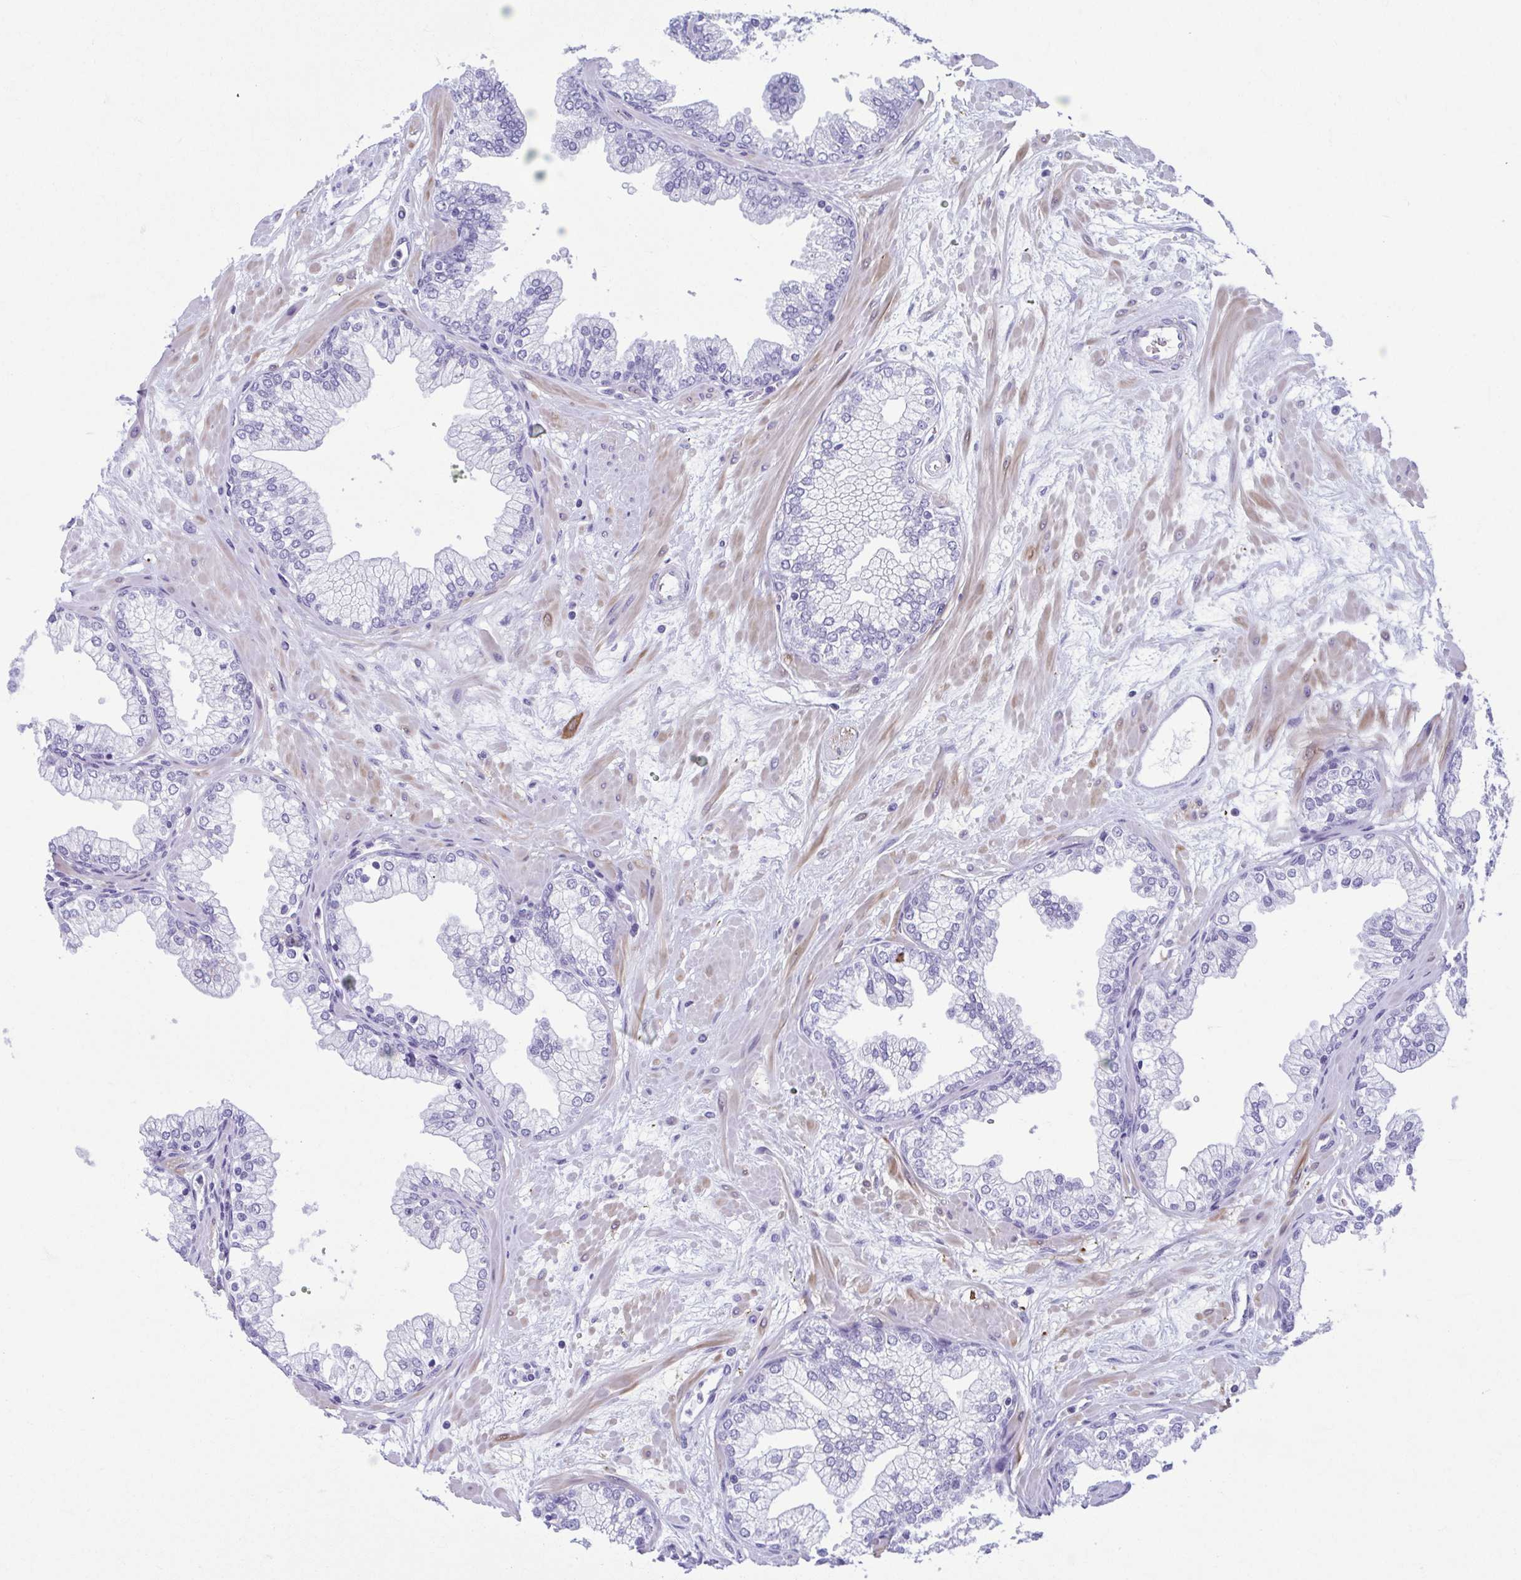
{"staining": {"intensity": "negative", "quantity": "none", "location": "none"}, "tissue": "prostate", "cell_type": "Glandular cells", "image_type": "normal", "snomed": [{"axis": "morphology", "description": "Normal tissue, NOS"}, {"axis": "topography", "description": "Prostate"}, {"axis": "topography", "description": "Peripheral nerve tissue"}], "caption": "Protein analysis of normal prostate displays no significant staining in glandular cells. (DAB (3,3'-diaminobenzidine) IHC visualized using brightfield microscopy, high magnification).", "gene": "TCEAL3", "patient": {"sex": "male", "age": 61}}